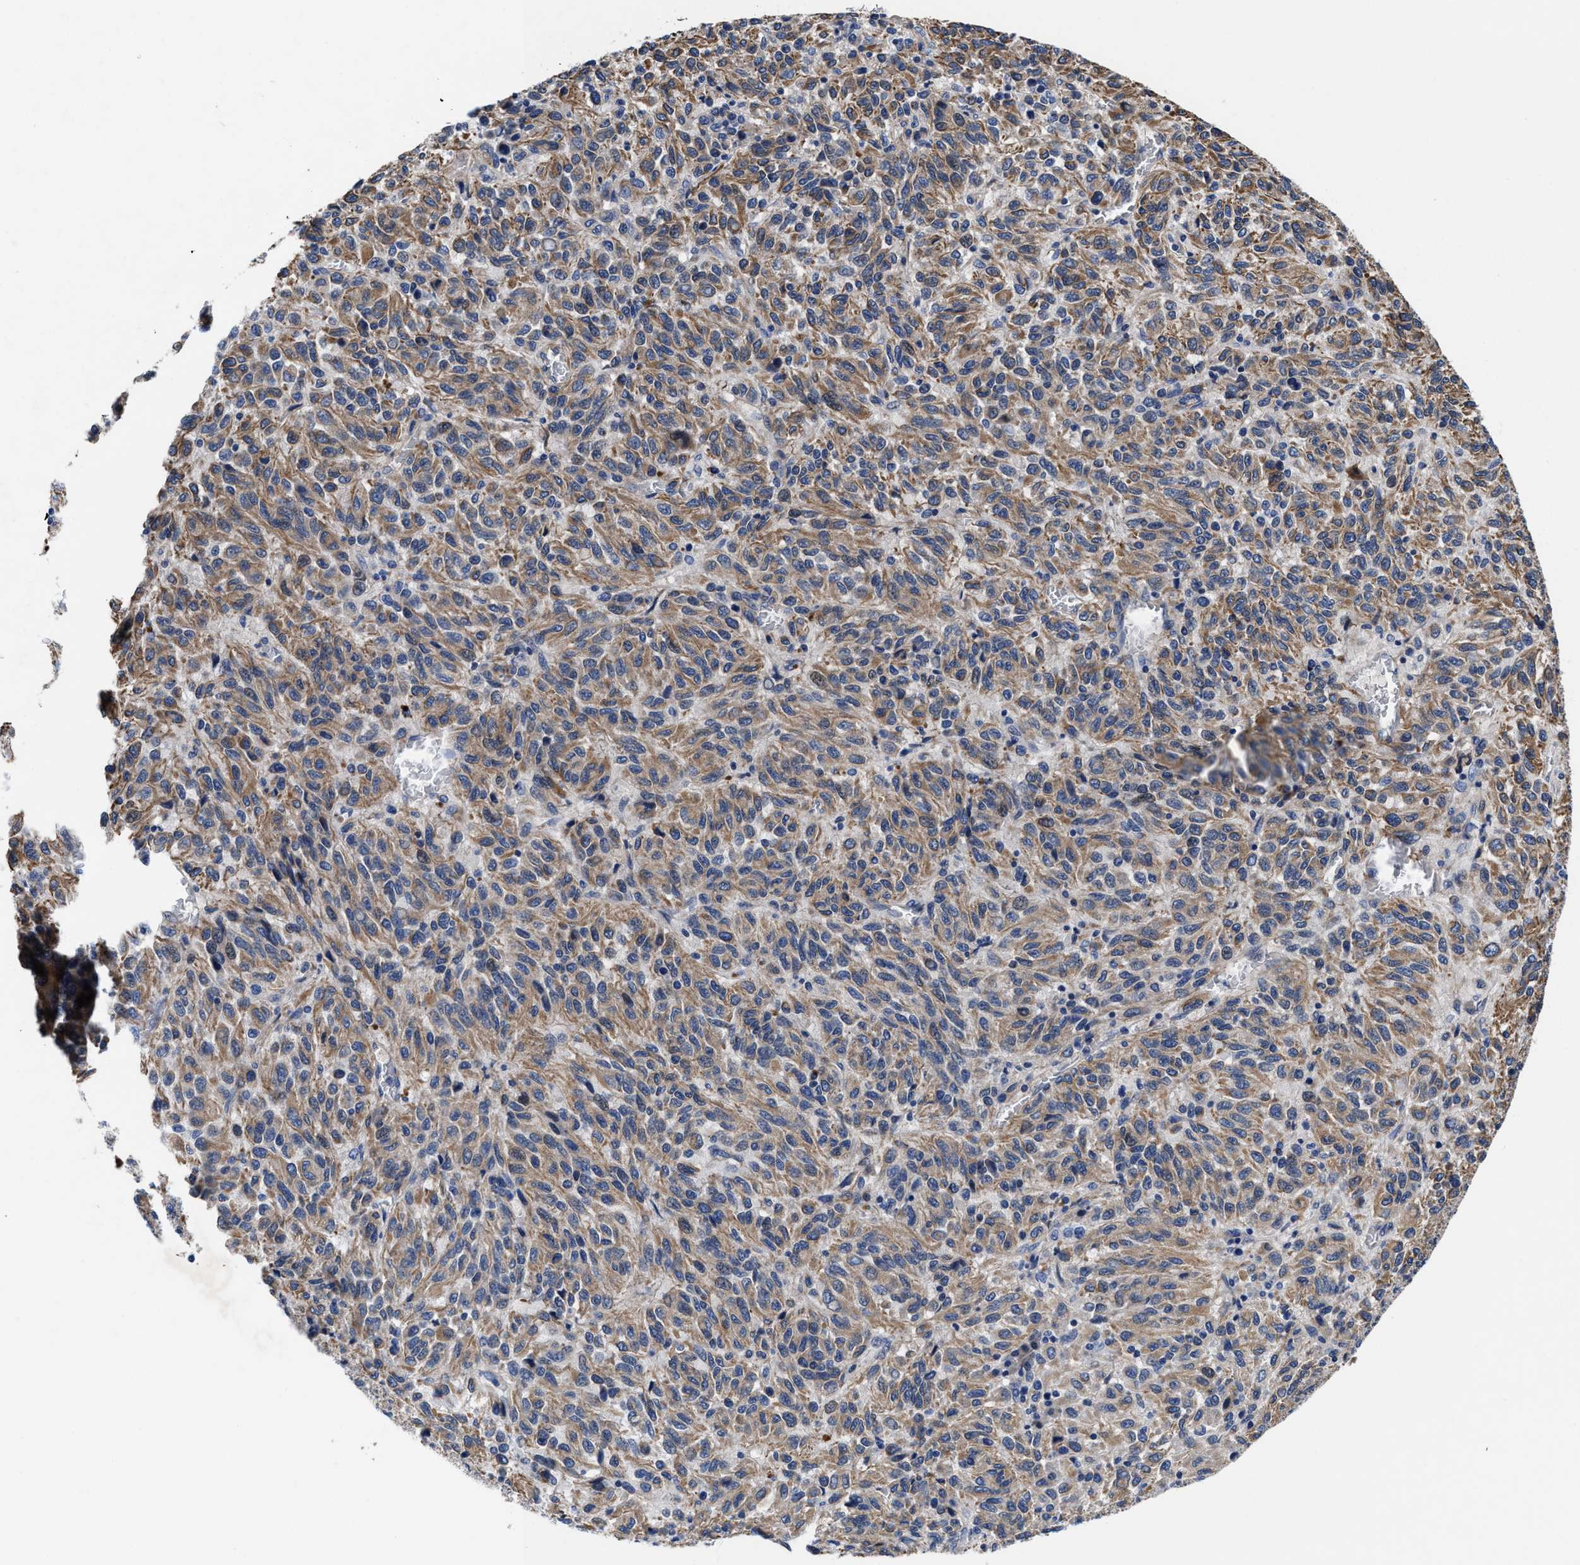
{"staining": {"intensity": "moderate", "quantity": ">75%", "location": "cytoplasmic/membranous"}, "tissue": "melanoma", "cell_type": "Tumor cells", "image_type": "cancer", "snomed": [{"axis": "morphology", "description": "Malignant melanoma, Metastatic site"}, {"axis": "topography", "description": "Lung"}], "caption": "A brown stain shows moderate cytoplasmic/membranous positivity of a protein in malignant melanoma (metastatic site) tumor cells. (DAB = brown stain, brightfield microscopy at high magnification).", "gene": "DHRS13", "patient": {"sex": "male", "age": 64}}